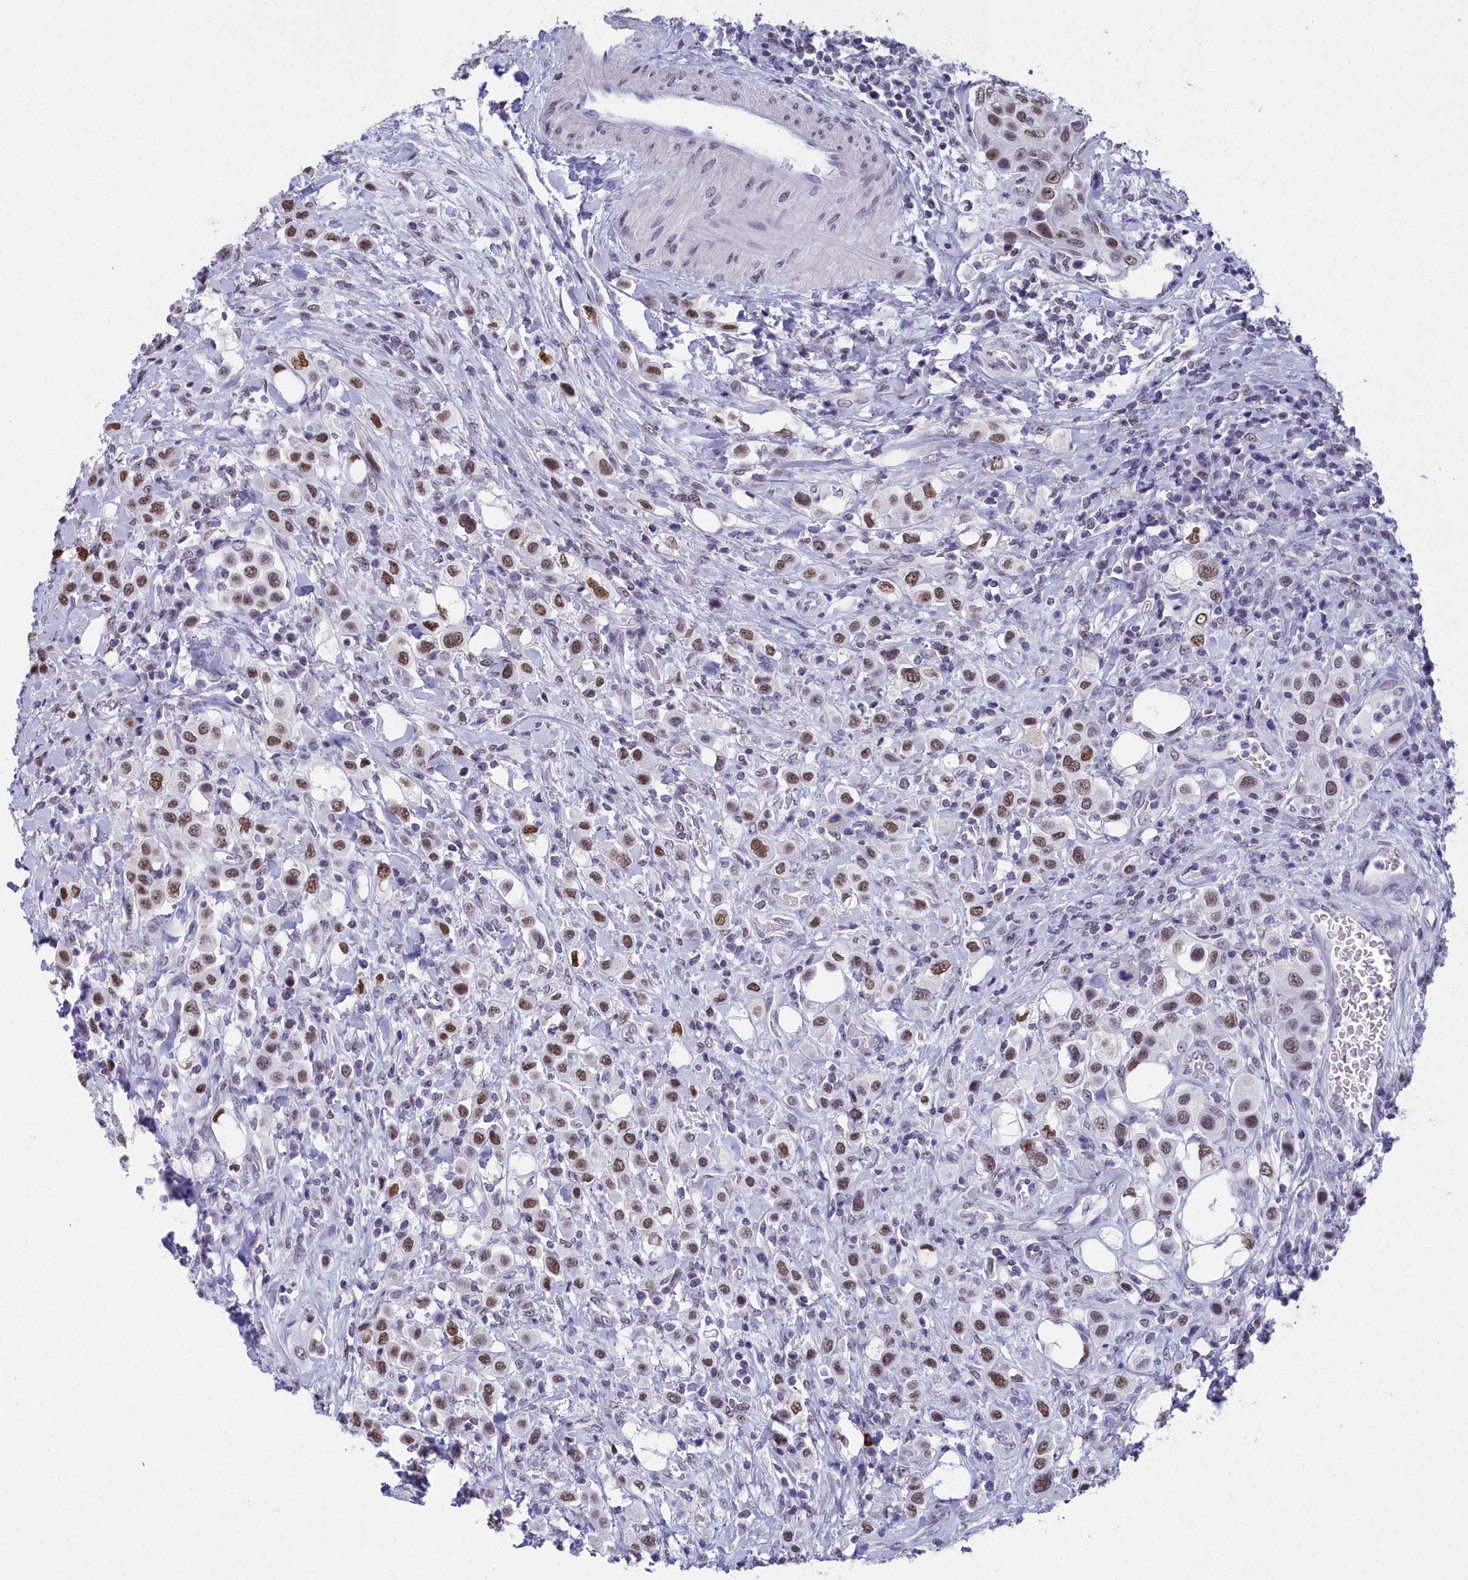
{"staining": {"intensity": "moderate", "quantity": ">75%", "location": "nuclear"}, "tissue": "urothelial cancer", "cell_type": "Tumor cells", "image_type": "cancer", "snomed": [{"axis": "morphology", "description": "Urothelial carcinoma, High grade"}, {"axis": "topography", "description": "Urinary bladder"}], "caption": "Urothelial cancer was stained to show a protein in brown. There is medium levels of moderate nuclear expression in approximately >75% of tumor cells.", "gene": "CCDC97", "patient": {"sex": "male", "age": 50}}